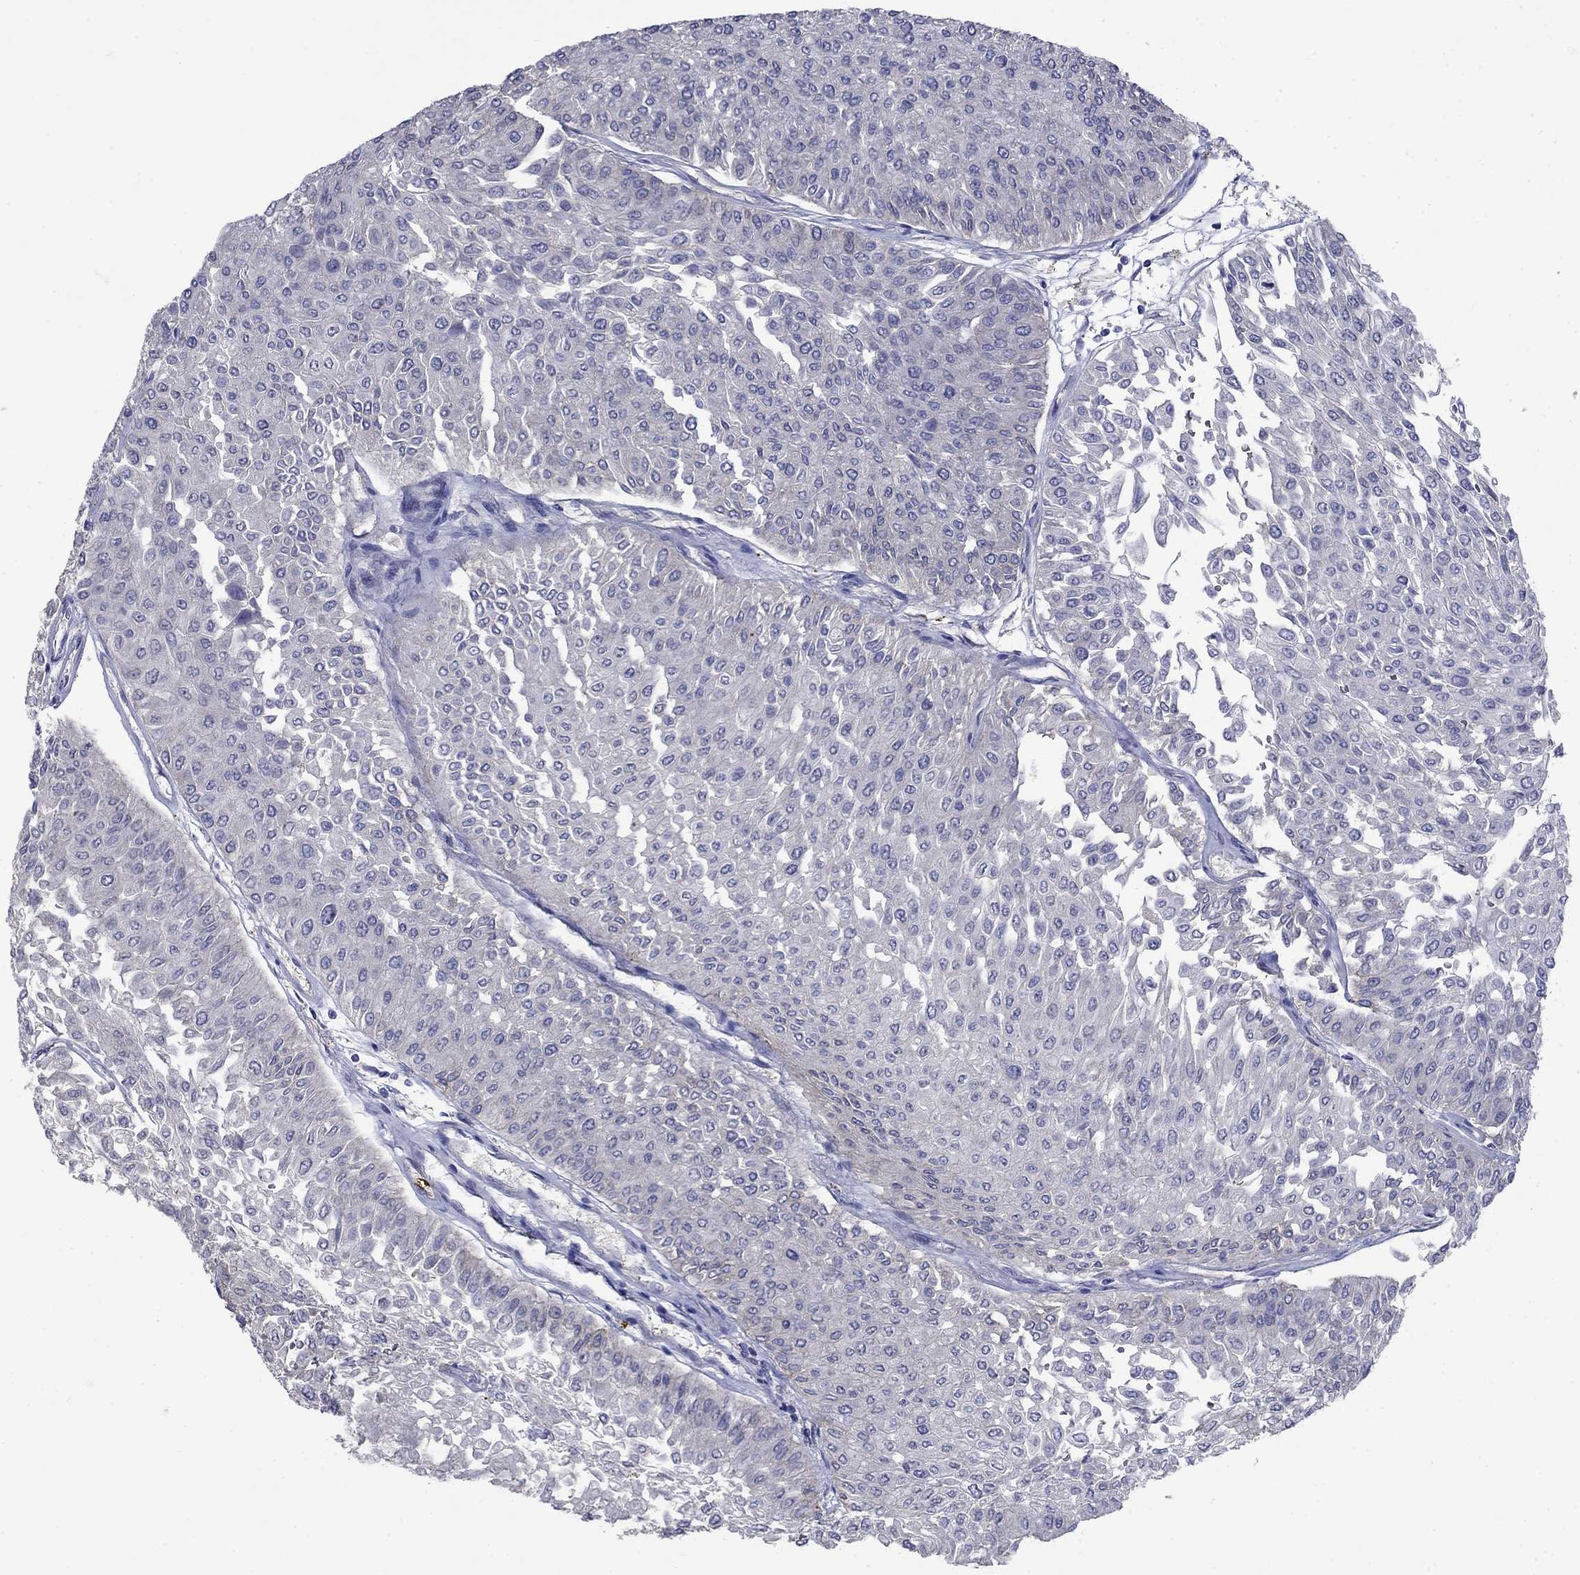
{"staining": {"intensity": "negative", "quantity": "none", "location": "none"}, "tissue": "urothelial cancer", "cell_type": "Tumor cells", "image_type": "cancer", "snomed": [{"axis": "morphology", "description": "Urothelial carcinoma, Low grade"}, {"axis": "topography", "description": "Urinary bladder"}], "caption": "DAB (3,3'-diaminobenzidine) immunohistochemical staining of human urothelial cancer displays no significant staining in tumor cells. Nuclei are stained in blue.", "gene": "FLNC", "patient": {"sex": "male", "age": 67}}